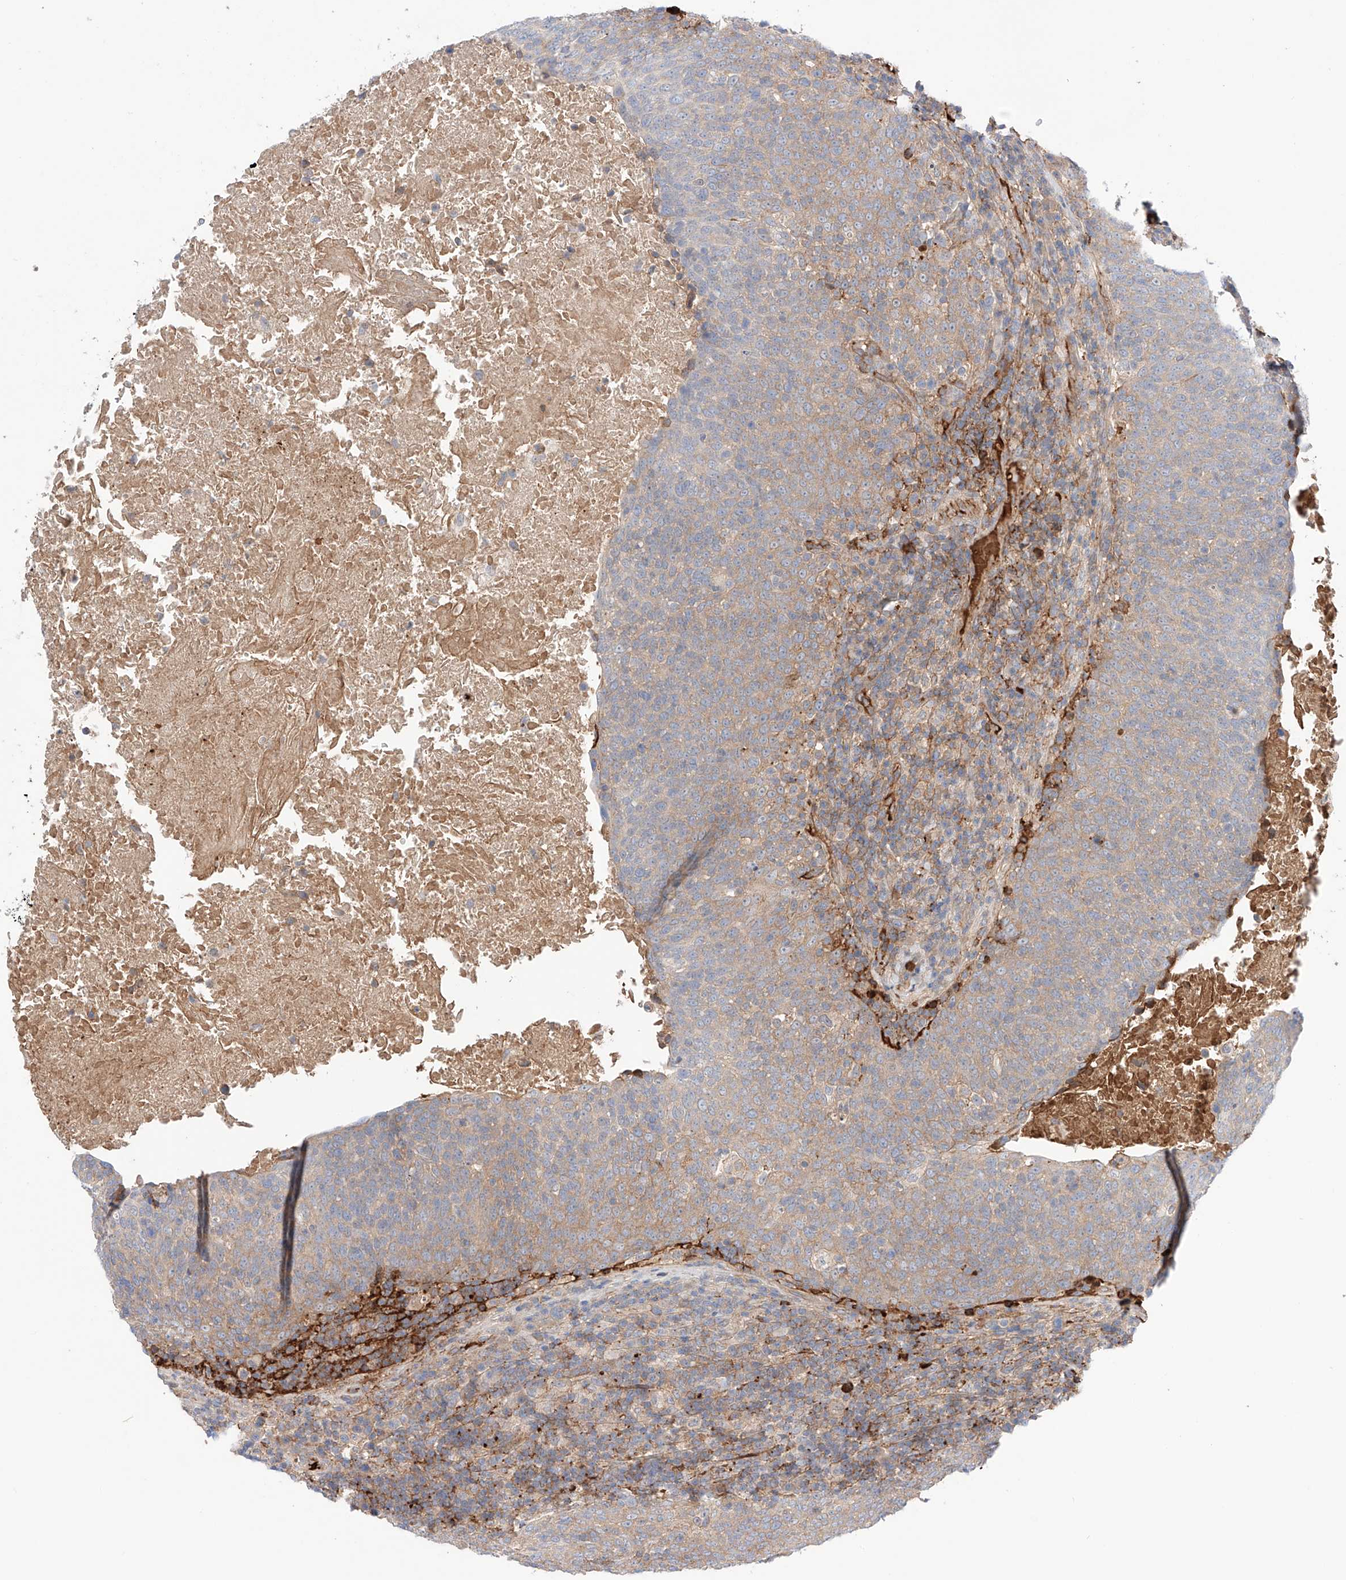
{"staining": {"intensity": "weak", "quantity": "25%-75%", "location": "cytoplasmic/membranous"}, "tissue": "head and neck cancer", "cell_type": "Tumor cells", "image_type": "cancer", "snomed": [{"axis": "morphology", "description": "Squamous cell carcinoma, NOS"}, {"axis": "morphology", "description": "Squamous cell carcinoma, metastatic, NOS"}, {"axis": "topography", "description": "Lymph node"}, {"axis": "topography", "description": "Head-Neck"}], "caption": "Squamous cell carcinoma (head and neck) stained with a protein marker exhibits weak staining in tumor cells.", "gene": "PGGT1B", "patient": {"sex": "male", "age": 62}}